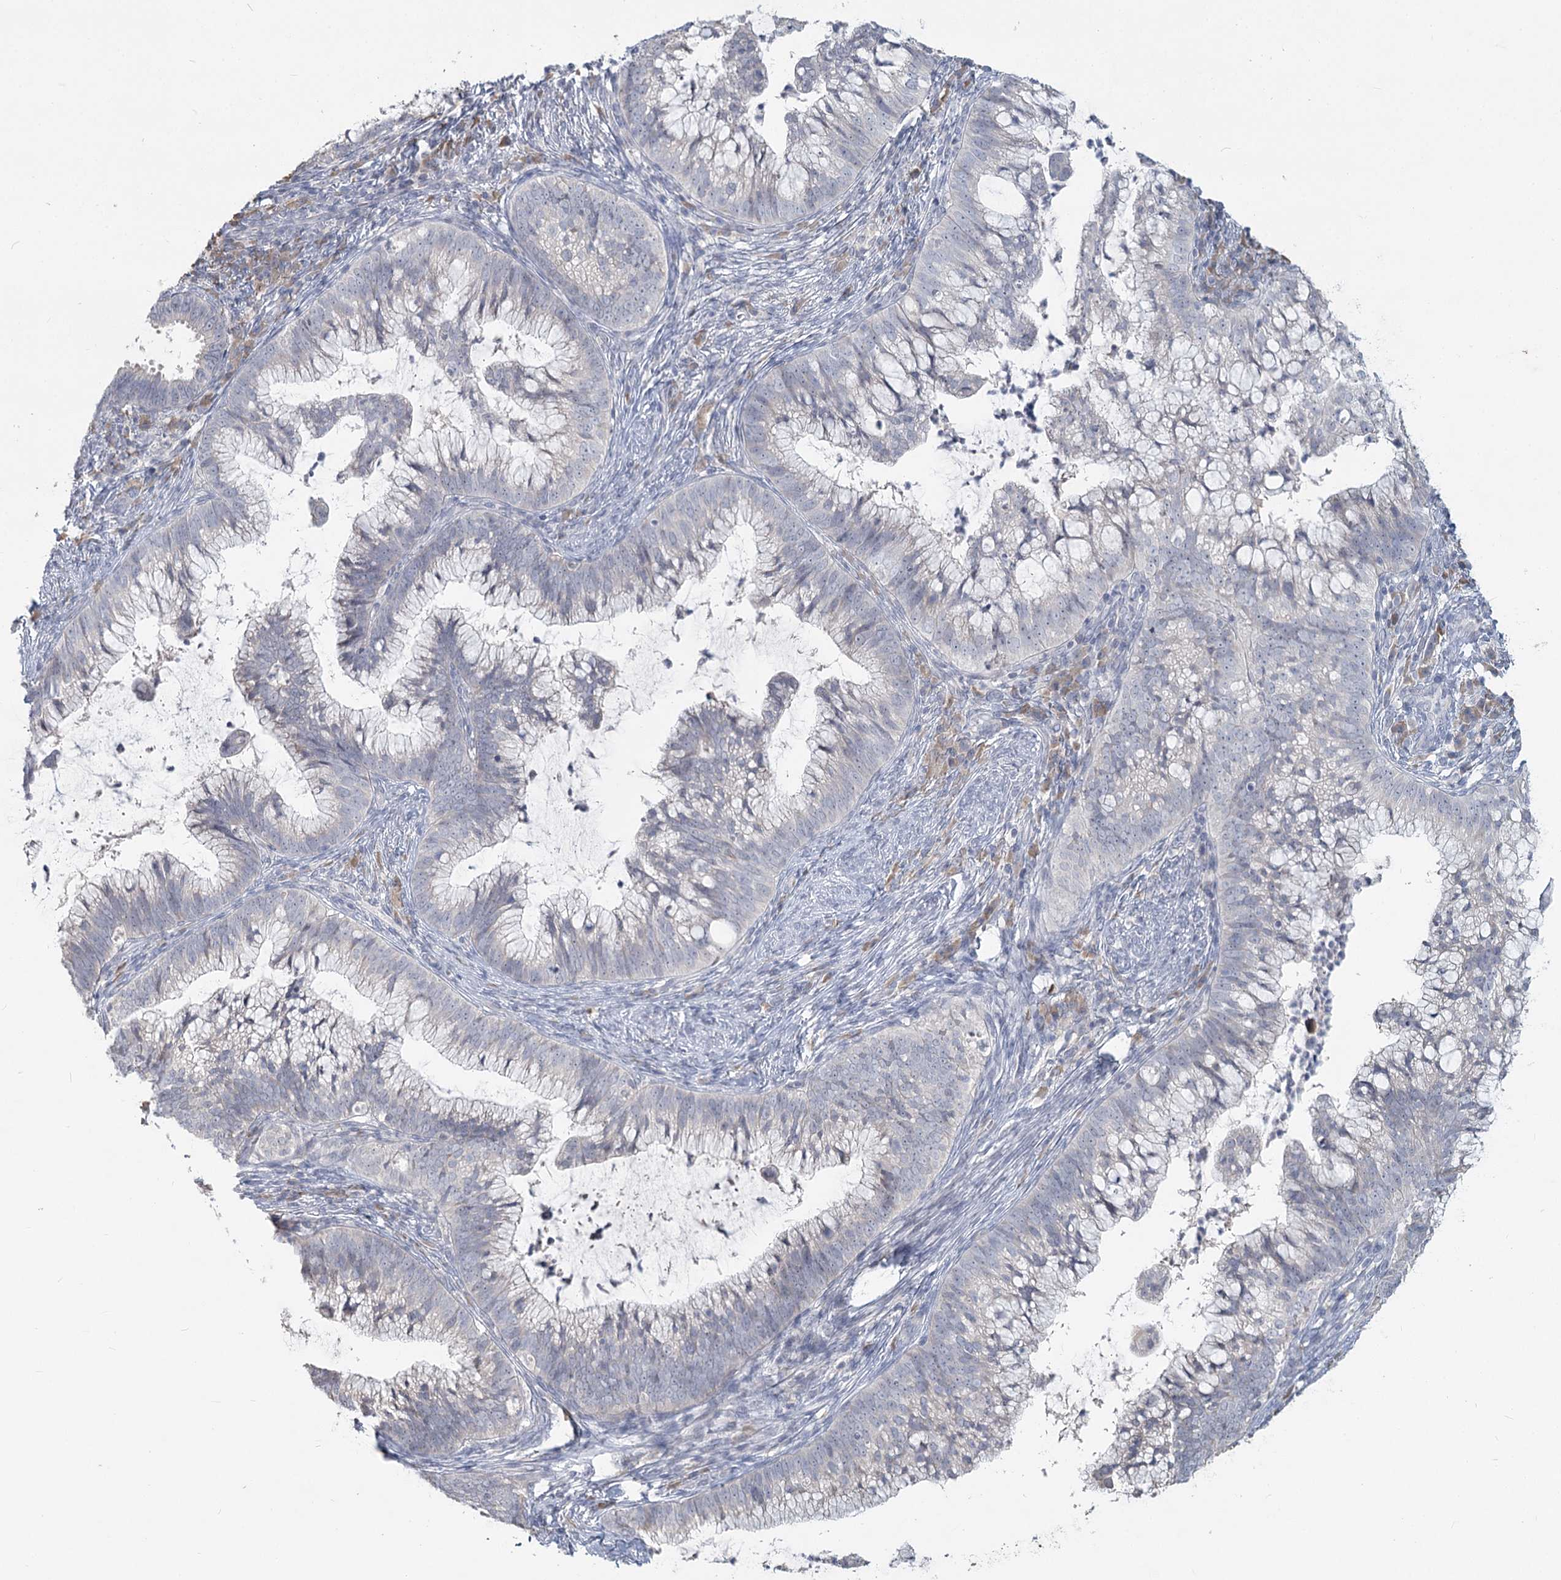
{"staining": {"intensity": "negative", "quantity": "none", "location": "none"}, "tissue": "cervical cancer", "cell_type": "Tumor cells", "image_type": "cancer", "snomed": [{"axis": "morphology", "description": "Adenocarcinoma, NOS"}, {"axis": "topography", "description": "Cervix"}], "caption": "There is no significant staining in tumor cells of cervical cancer (adenocarcinoma).", "gene": "SLC9A3", "patient": {"sex": "female", "age": 36}}